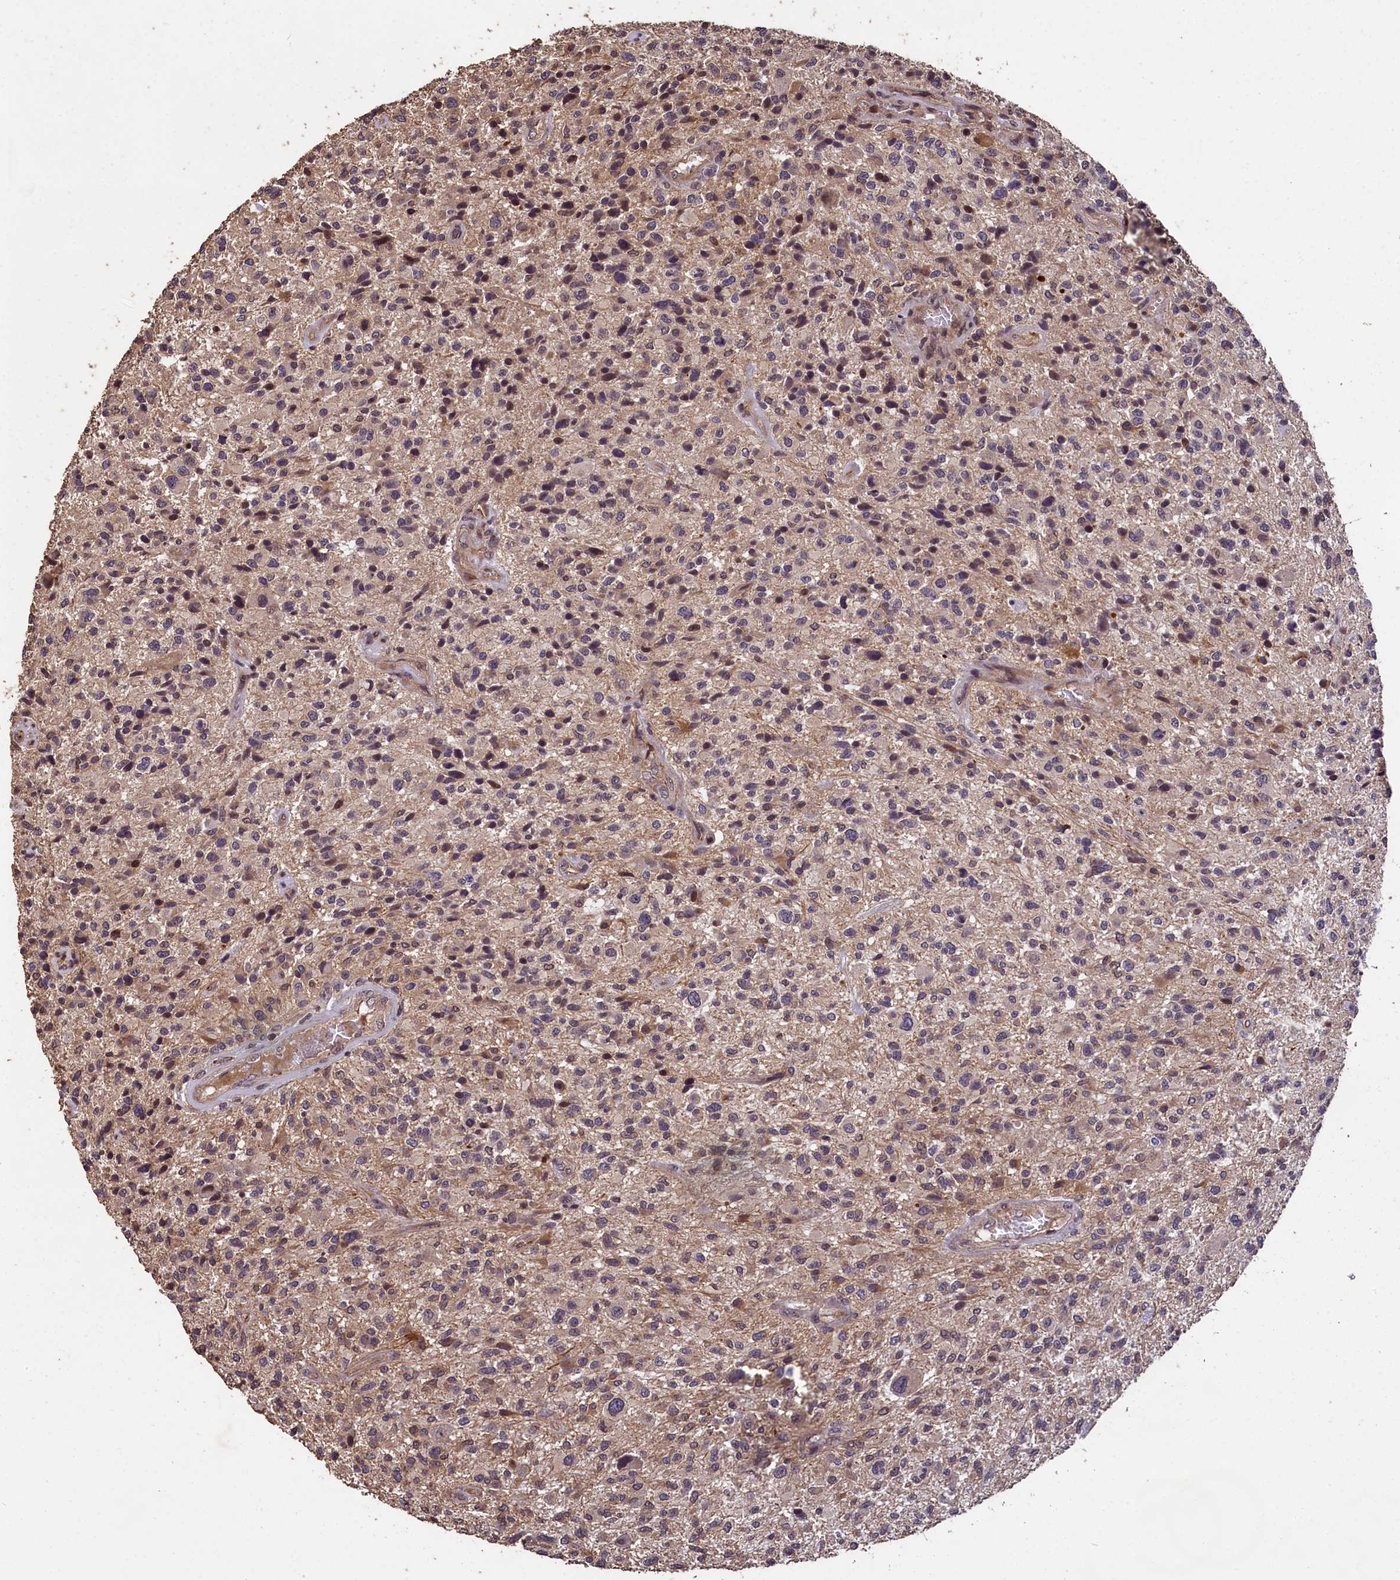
{"staining": {"intensity": "moderate", "quantity": "<25%", "location": "cytoplasmic/membranous,nuclear"}, "tissue": "glioma", "cell_type": "Tumor cells", "image_type": "cancer", "snomed": [{"axis": "morphology", "description": "Glioma, malignant, High grade"}, {"axis": "topography", "description": "Brain"}], "caption": "There is low levels of moderate cytoplasmic/membranous and nuclear expression in tumor cells of high-grade glioma (malignant), as demonstrated by immunohistochemical staining (brown color).", "gene": "CHD9", "patient": {"sex": "male", "age": 47}}